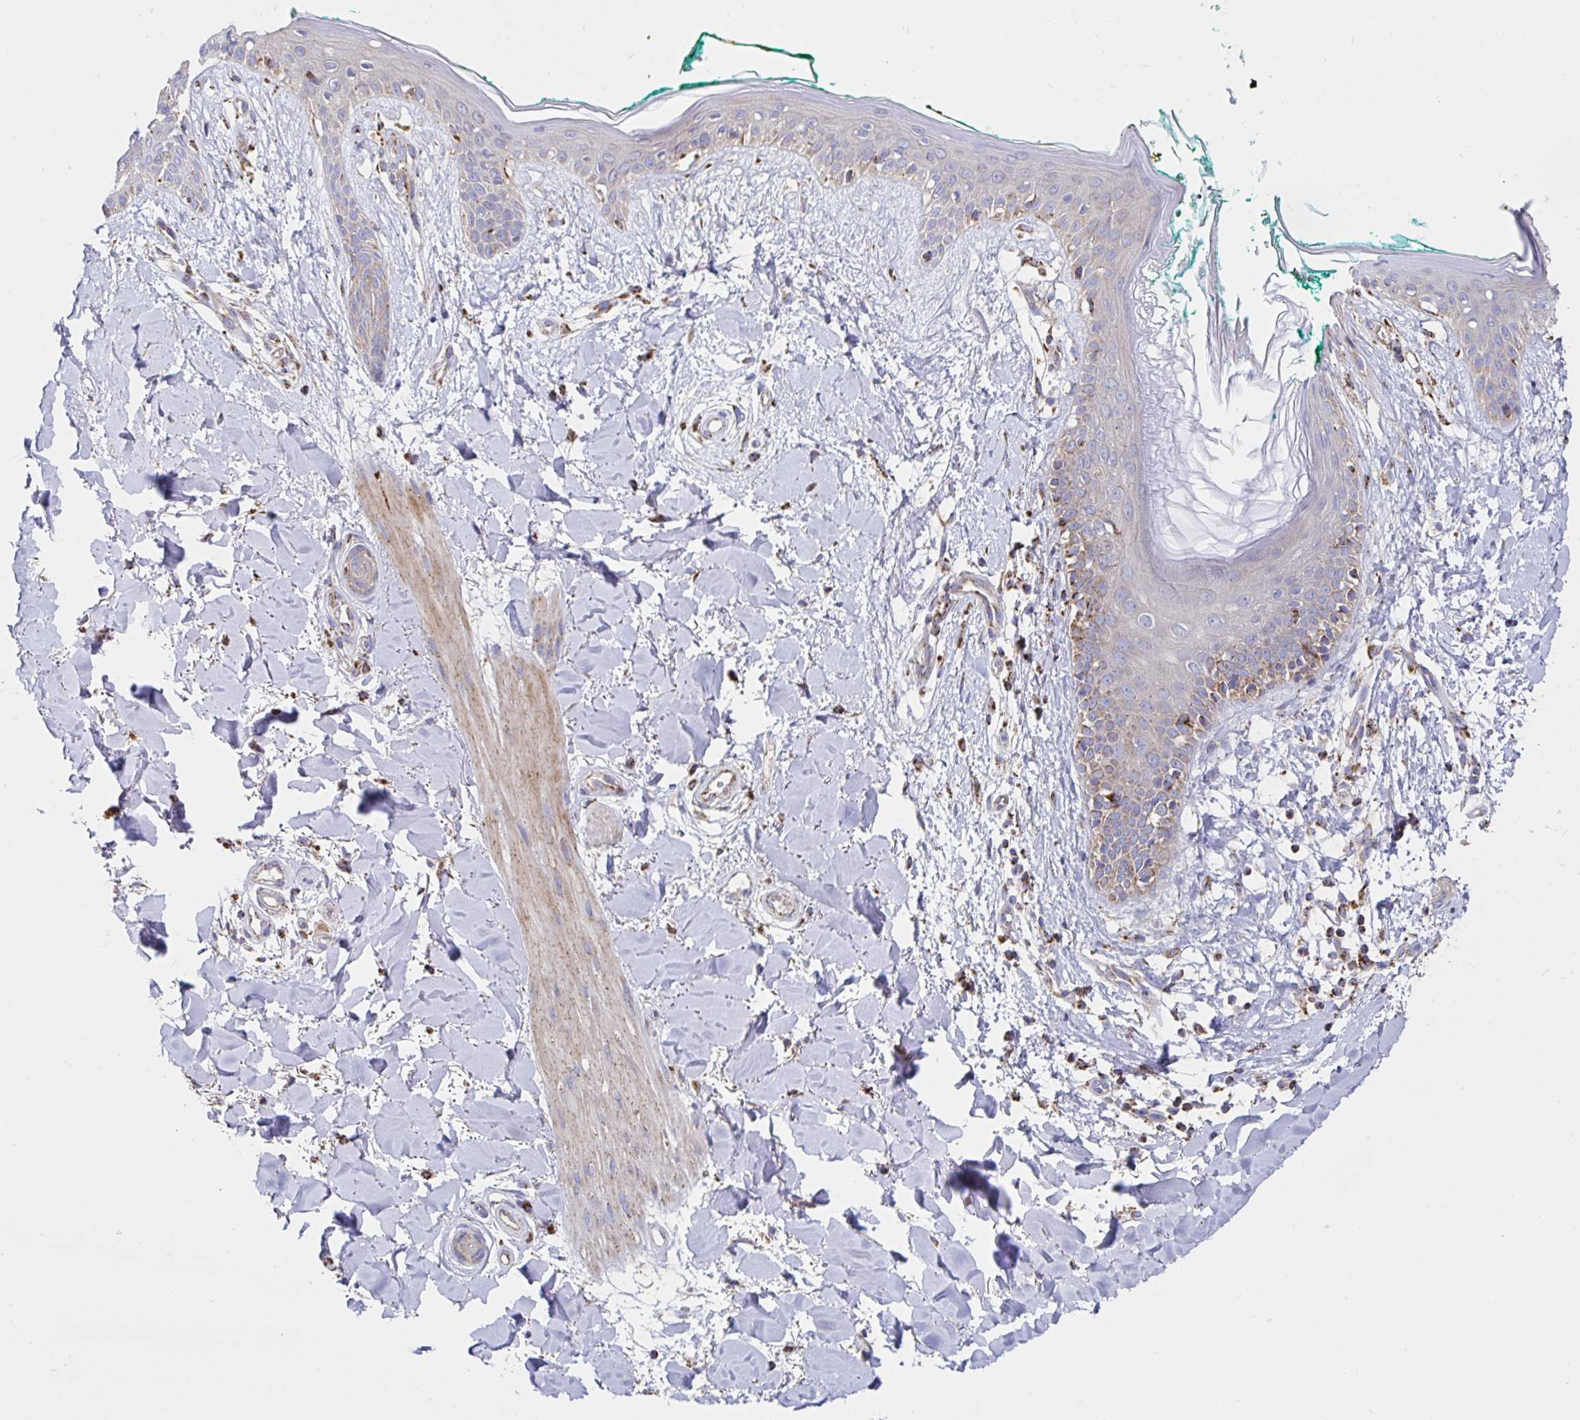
{"staining": {"intensity": "weak", "quantity": "25%-75%", "location": "cytoplasmic/membranous"}, "tissue": "skin", "cell_type": "Fibroblasts", "image_type": "normal", "snomed": [{"axis": "morphology", "description": "Normal tissue, NOS"}, {"axis": "topography", "description": "Skin"}], "caption": "IHC of benign skin shows low levels of weak cytoplasmic/membranous positivity in about 25%-75% of fibroblasts. Using DAB (brown) and hematoxylin (blue) stains, captured at high magnification using brightfield microscopy.", "gene": "PRDX3", "patient": {"sex": "female", "age": 34}}